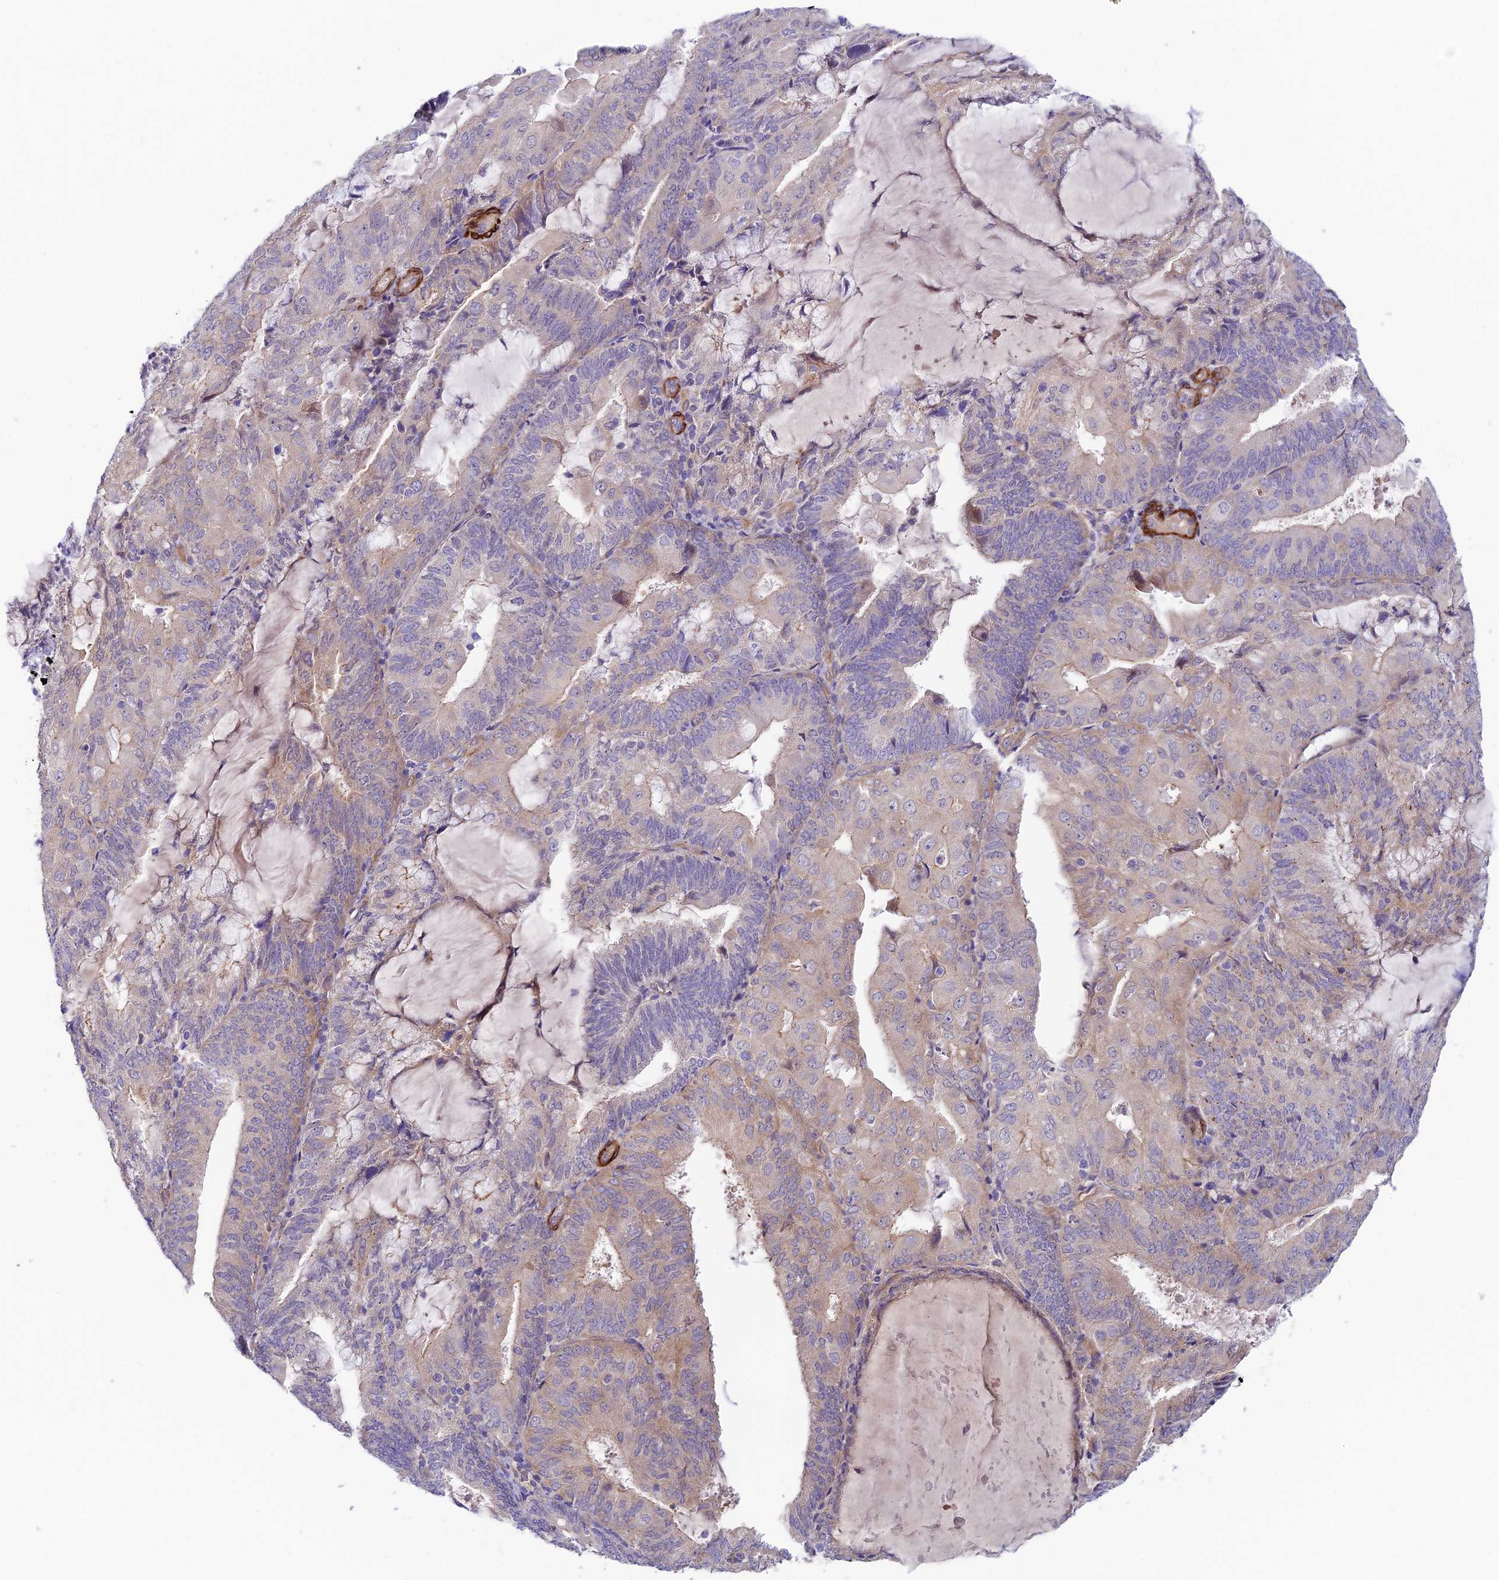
{"staining": {"intensity": "weak", "quantity": "25%-75%", "location": "cytoplasmic/membranous"}, "tissue": "endometrial cancer", "cell_type": "Tumor cells", "image_type": "cancer", "snomed": [{"axis": "morphology", "description": "Adenocarcinoma, NOS"}, {"axis": "topography", "description": "Endometrium"}], "caption": "This photomicrograph displays IHC staining of endometrial cancer (adenocarcinoma), with low weak cytoplasmic/membranous expression in about 25%-75% of tumor cells.", "gene": "ANKRD50", "patient": {"sex": "female", "age": 81}}